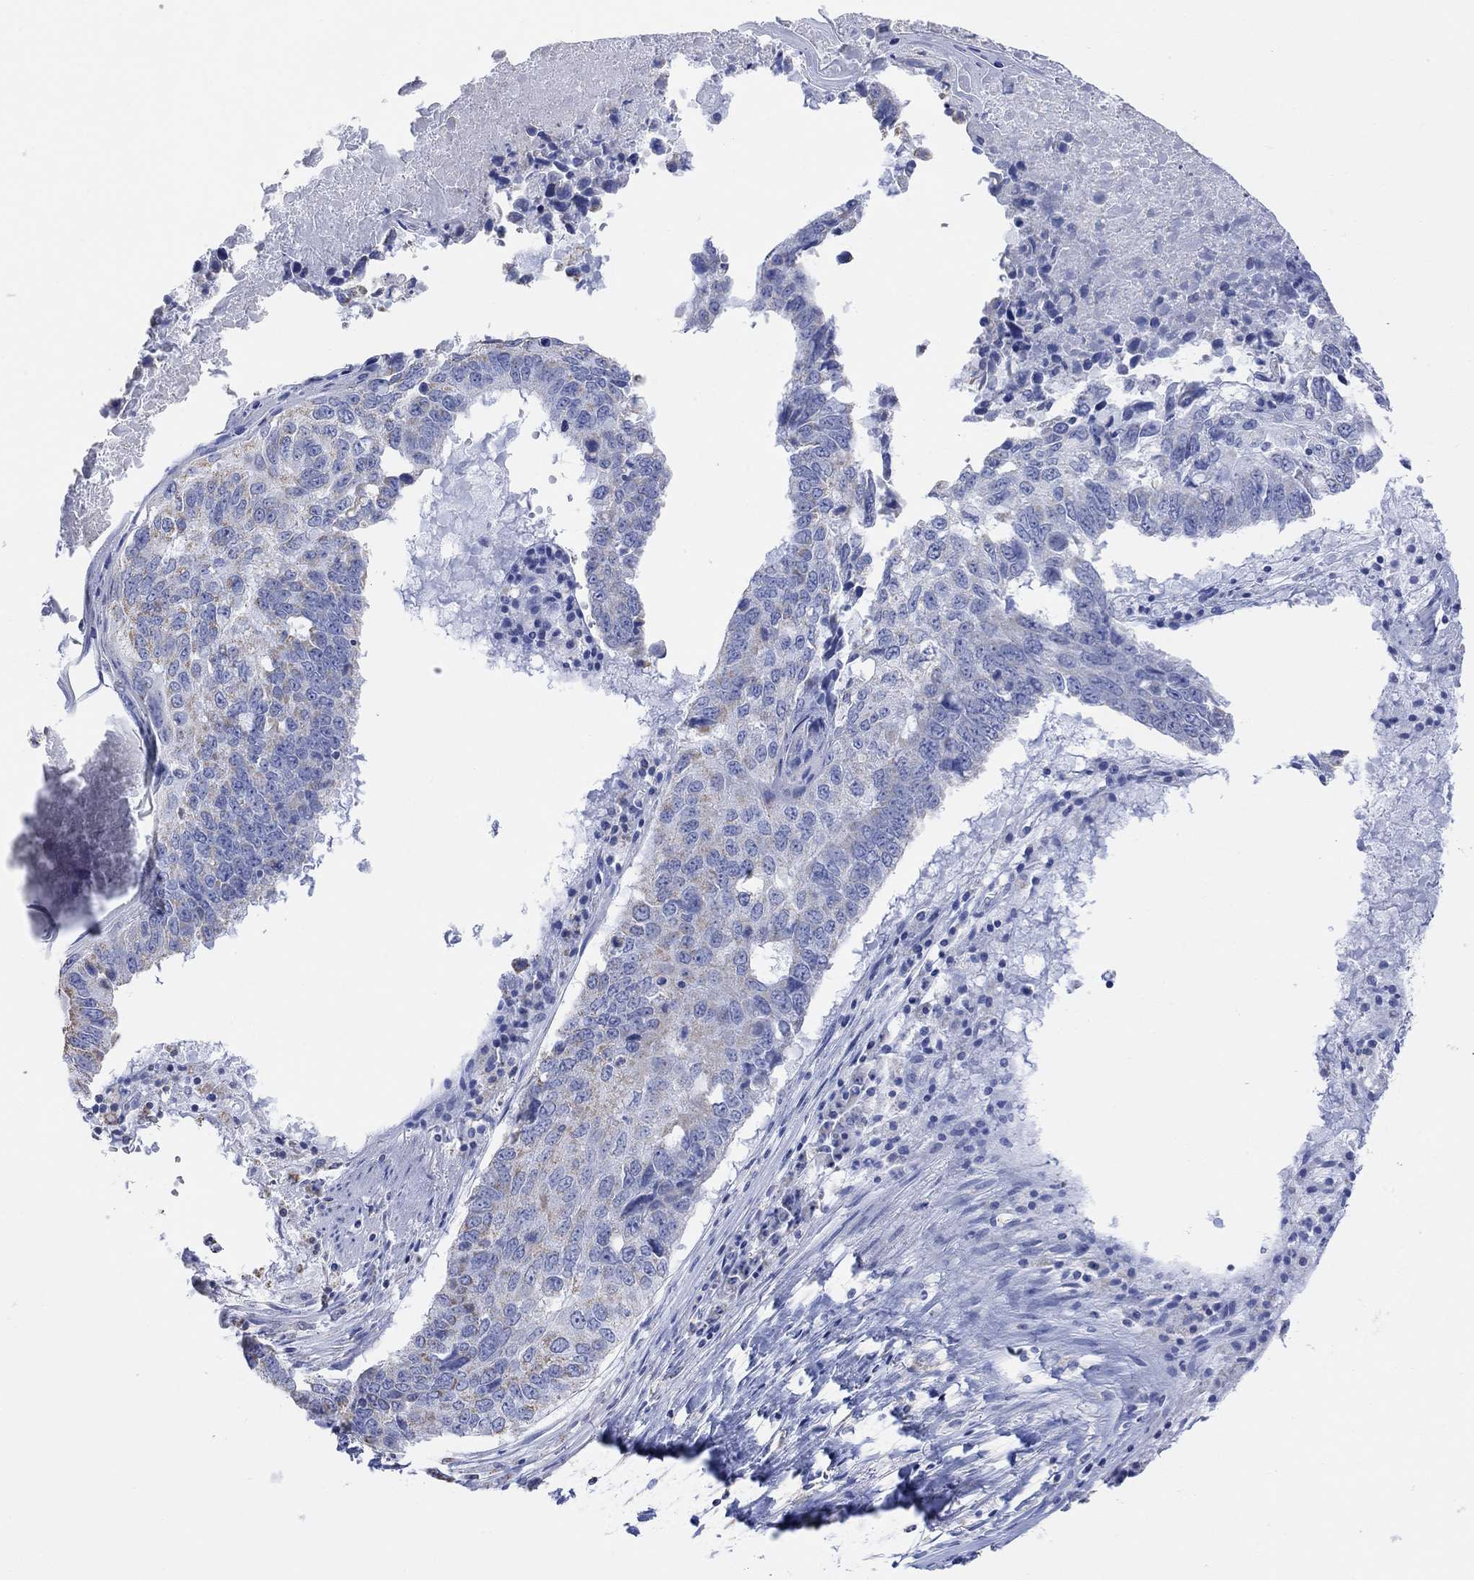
{"staining": {"intensity": "weak", "quantity": "<25%", "location": "cytoplasmic/membranous"}, "tissue": "lung cancer", "cell_type": "Tumor cells", "image_type": "cancer", "snomed": [{"axis": "morphology", "description": "Squamous cell carcinoma, NOS"}, {"axis": "topography", "description": "Lung"}], "caption": "Image shows no significant protein expression in tumor cells of squamous cell carcinoma (lung). The staining was performed using DAB (3,3'-diaminobenzidine) to visualize the protein expression in brown, while the nuclei were stained in blue with hematoxylin (Magnification: 20x).", "gene": "SYT12", "patient": {"sex": "male", "age": 73}}